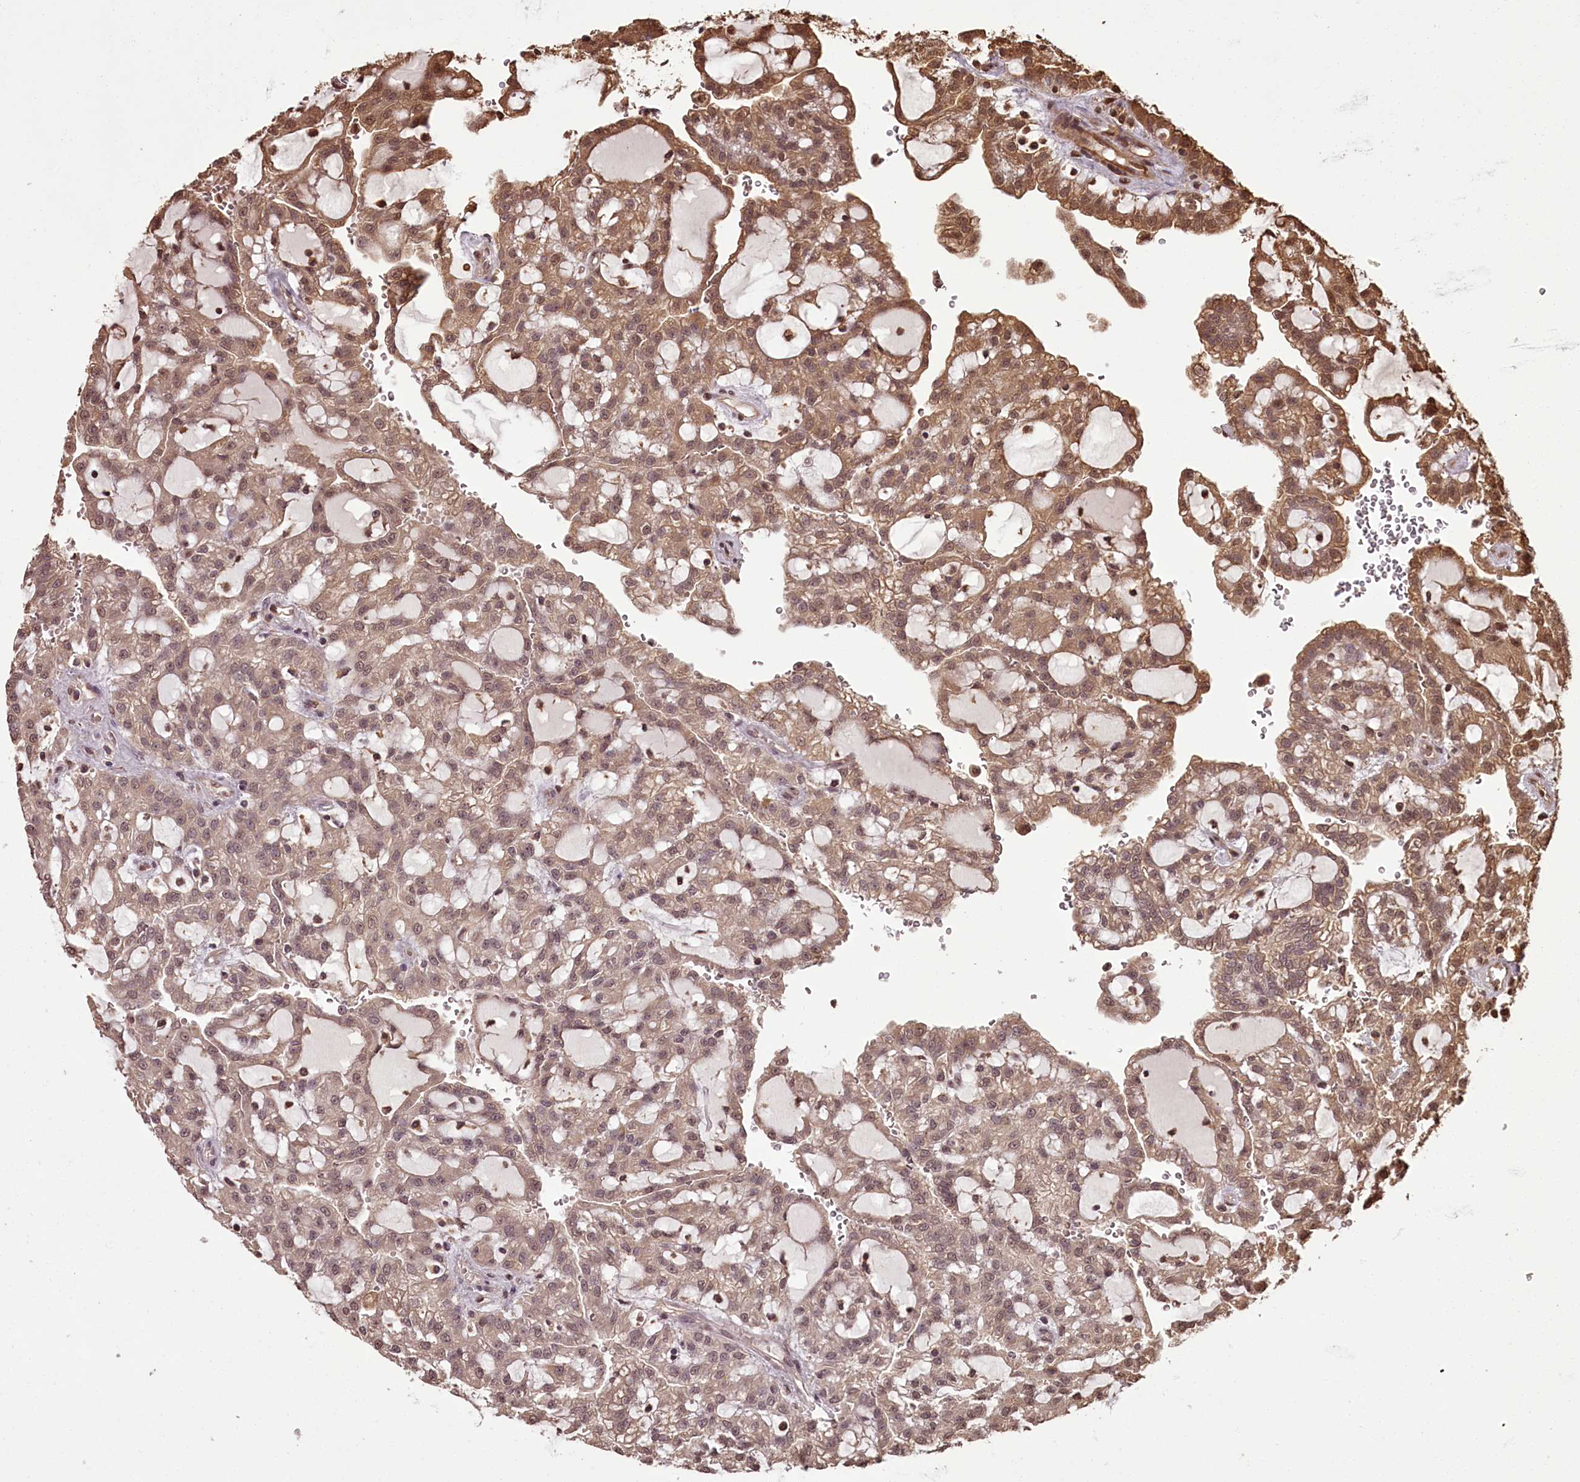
{"staining": {"intensity": "moderate", "quantity": "25%-75%", "location": "cytoplasmic/membranous,nuclear"}, "tissue": "renal cancer", "cell_type": "Tumor cells", "image_type": "cancer", "snomed": [{"axis": "morphology", "description": "Adenocarcinoma, NOS"}, {"axis": "topography", "description": "Kidney"}], "caption": "Renal cancer (adenocarcinoma) tissue exhibits moderate cytoplasmic/membranous and nuclear expression in approximately 25%-75% of tumor cells, visualized by immunohistochemistry. The protein of interest is shown in brown color, while the nuclei are stained blue.", "gene": "NPRL2", "patient": {"sex": "male", "age": 63}}